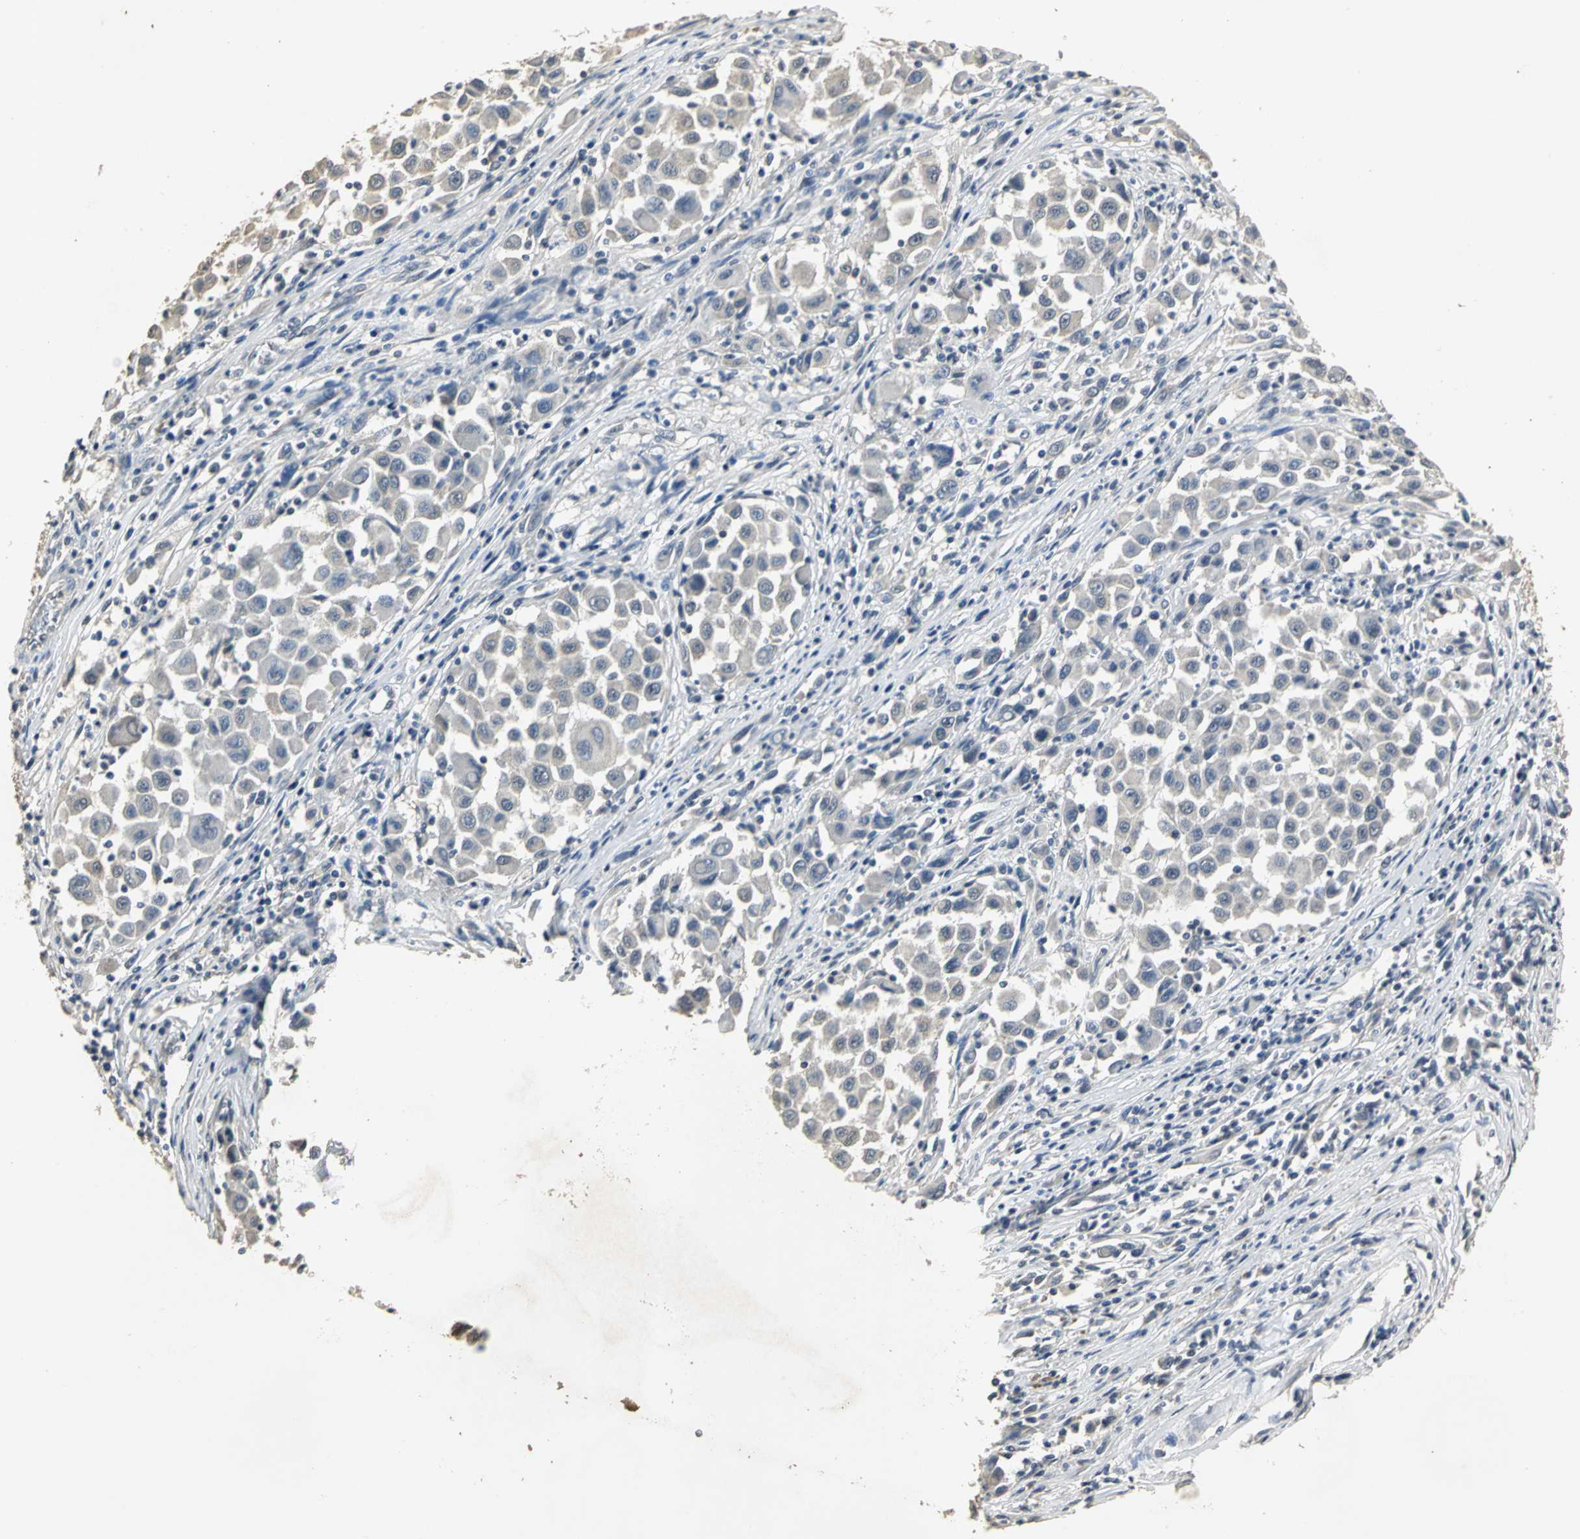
{"staining": {"intensity": "weak", "quantity": ">75%", "location": "cytoplasmic/membranous"}, "tissue": "melanoma", "cell_type": "Tumor cells", "image_type": "cancer", "snomed": [{"axis": "morphology", "description": "Malignant melanoma, Metastatic site"}, {"axis": "topography", "description": "Lymph node"}], "caption": "Immunohistochemistry of melanoma exhibits low levels of weak cytoplasmic/membranous expression in approximately >75% of tumor cells.", "gene": "OCLN", "patient": {"sex": "male", "age": 61}}